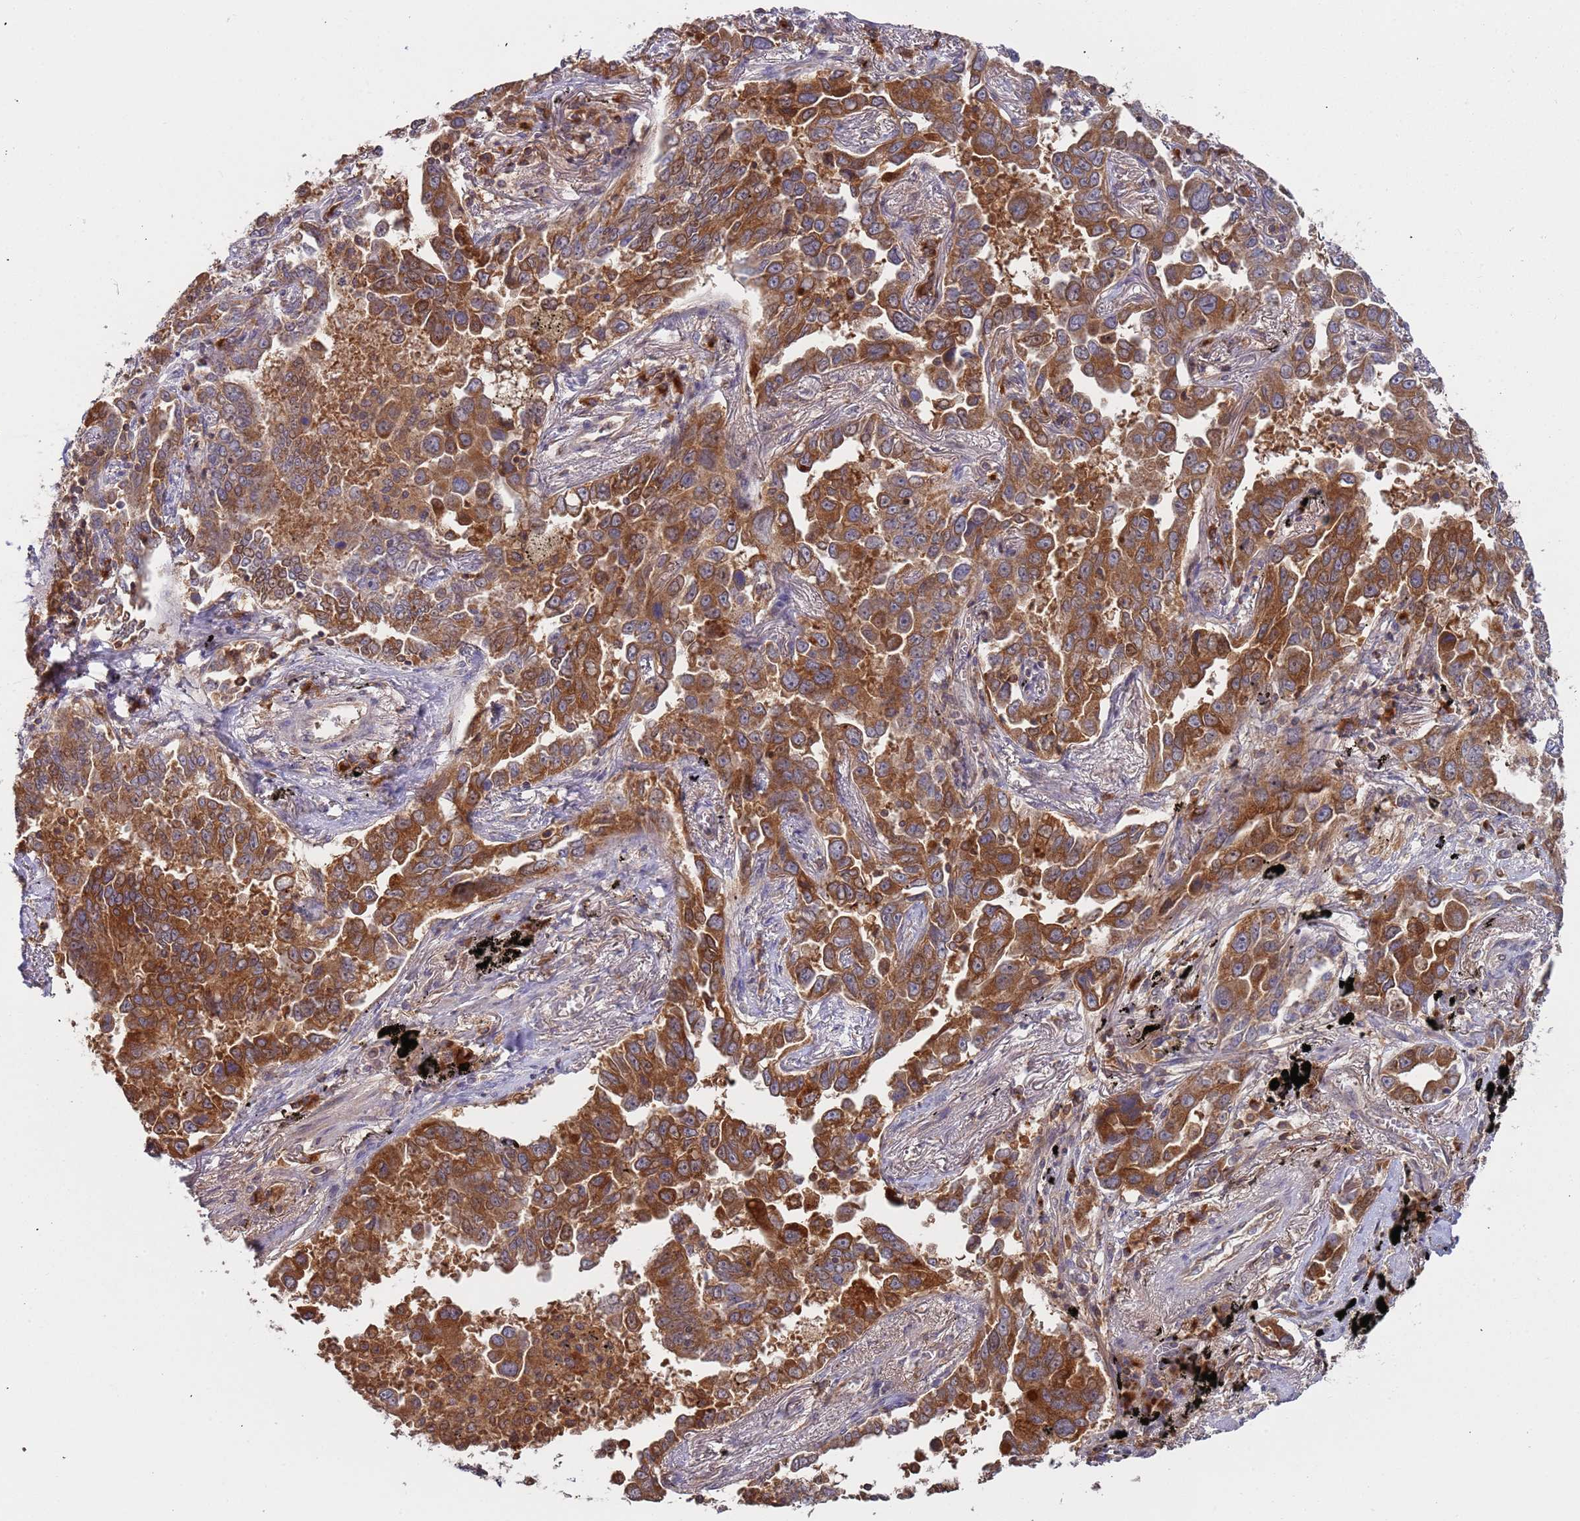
{"staining": {"intensity": "strong", "quantity": ">75%", "location": "cytoplasmic/membranous"}, "tissue": "lung cancer", "cell_type": "Tumor cells", "image_type": "cancer", "snomed": [{"axis": "morphology", "description": "Adenocarcinoma, NOS"}, {"axis": "topography", "description": "Lung"}], "caption": "Immunohistochemistry image of adenocarcinoma (lung) stained for a protein (brown), which reveals high levels of strong cytoplasmic/membranous staining in approximately >75% of tumor cells.", "gene": "OR5A2", "patient": {"sex": "male", "age": 67}}